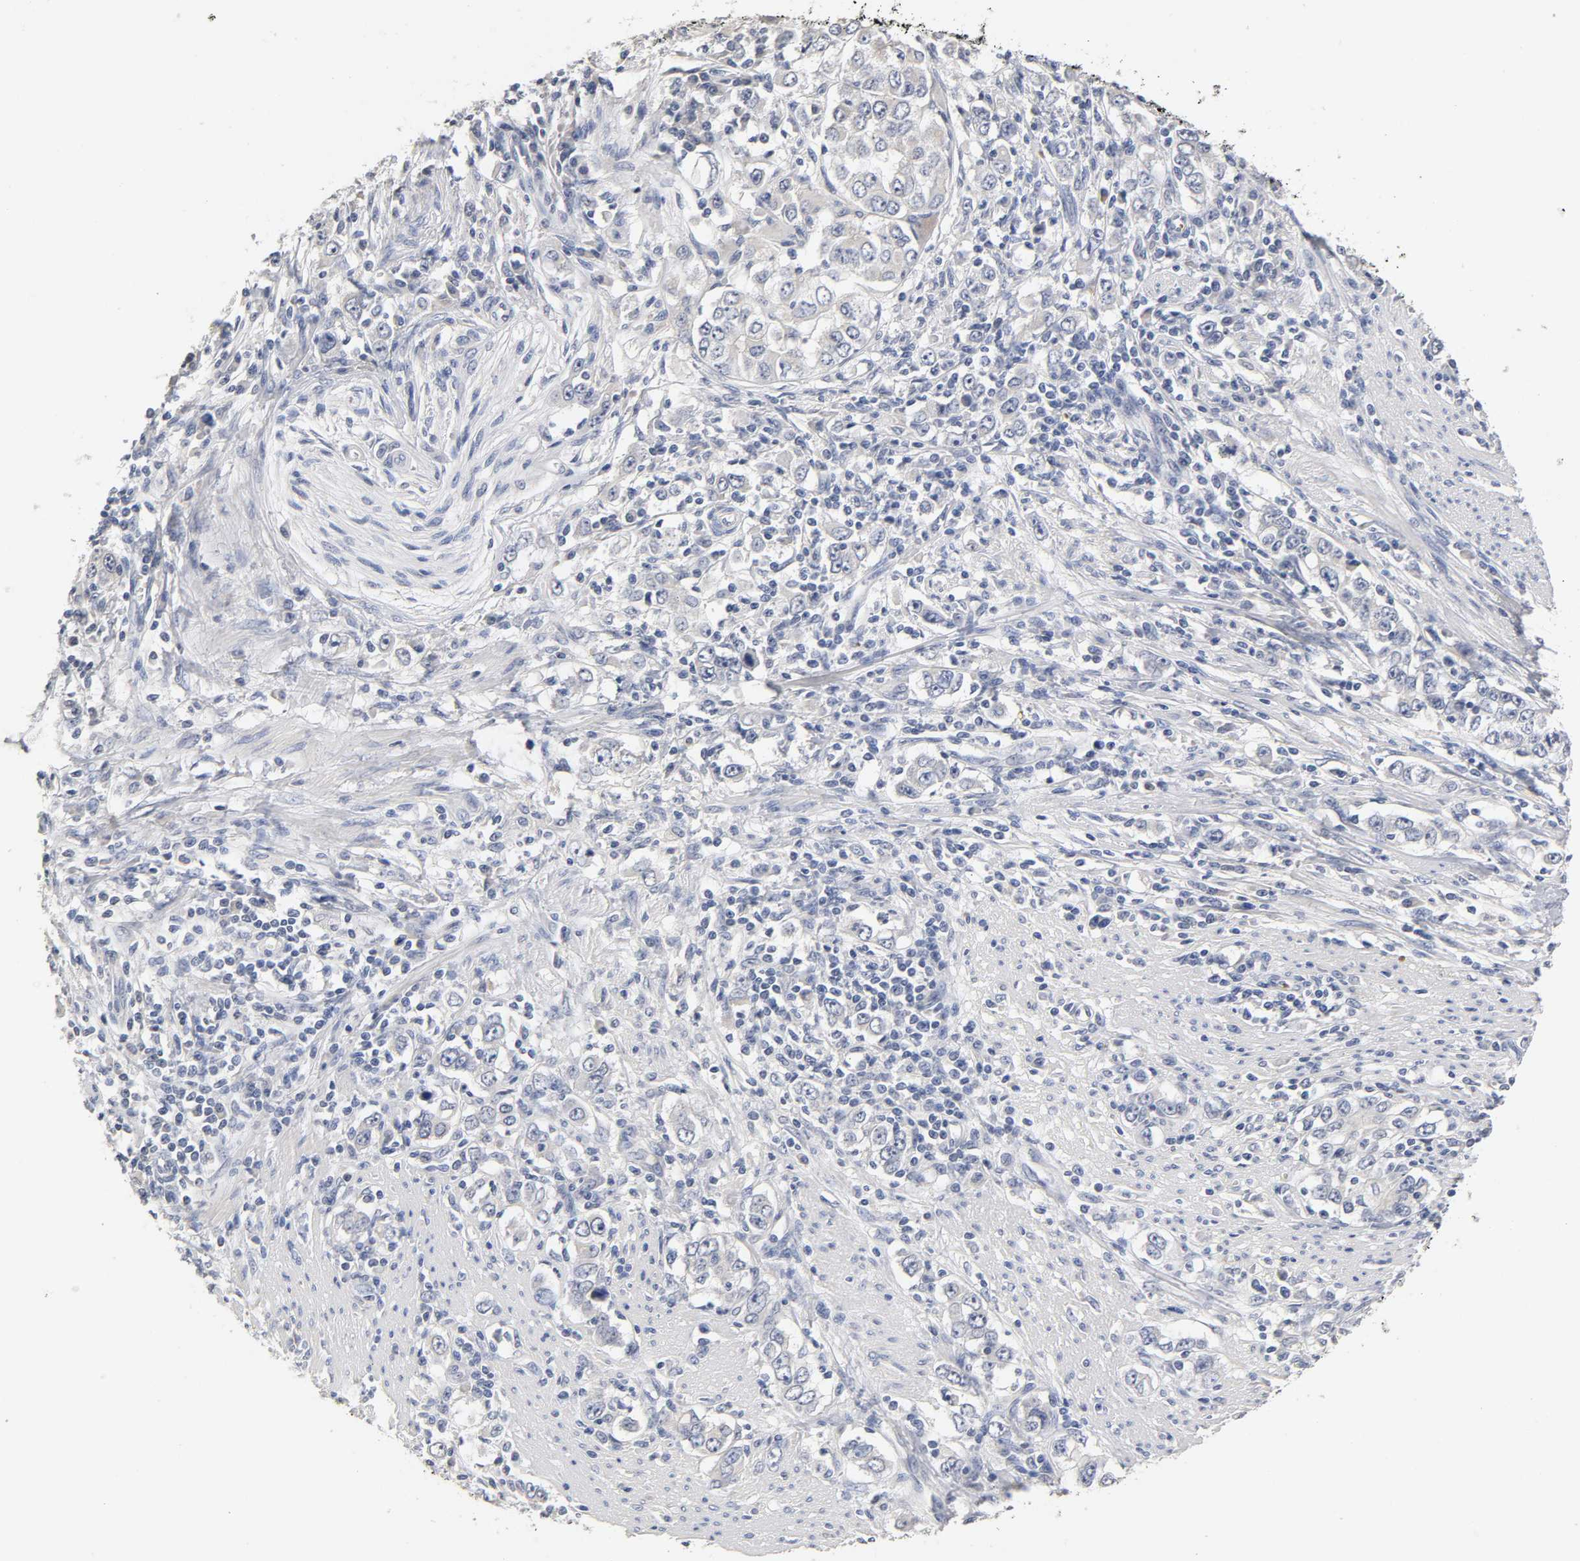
{"staining": {"intensity": "negative", "quantity": "none", "location": "none"}, "tissue": "stomach cancer", "cell_type": "Tumor cells", "image_type": "cancer", "snomed": [{"axis": "morphology", "description": "Adenocarcinoma, NOS"}, {"axis": "topography", "description": "Stomach, lower"}], "caption": "This histopathology image is of stomach cancer stained with immunohistochemistry (IHC) to label a protein in brown with the nuclei are counter-stained blue. There is no expression in tumor cells.", "gene": "OVOL1", "patient": {"sex": "female", "age": 72}}